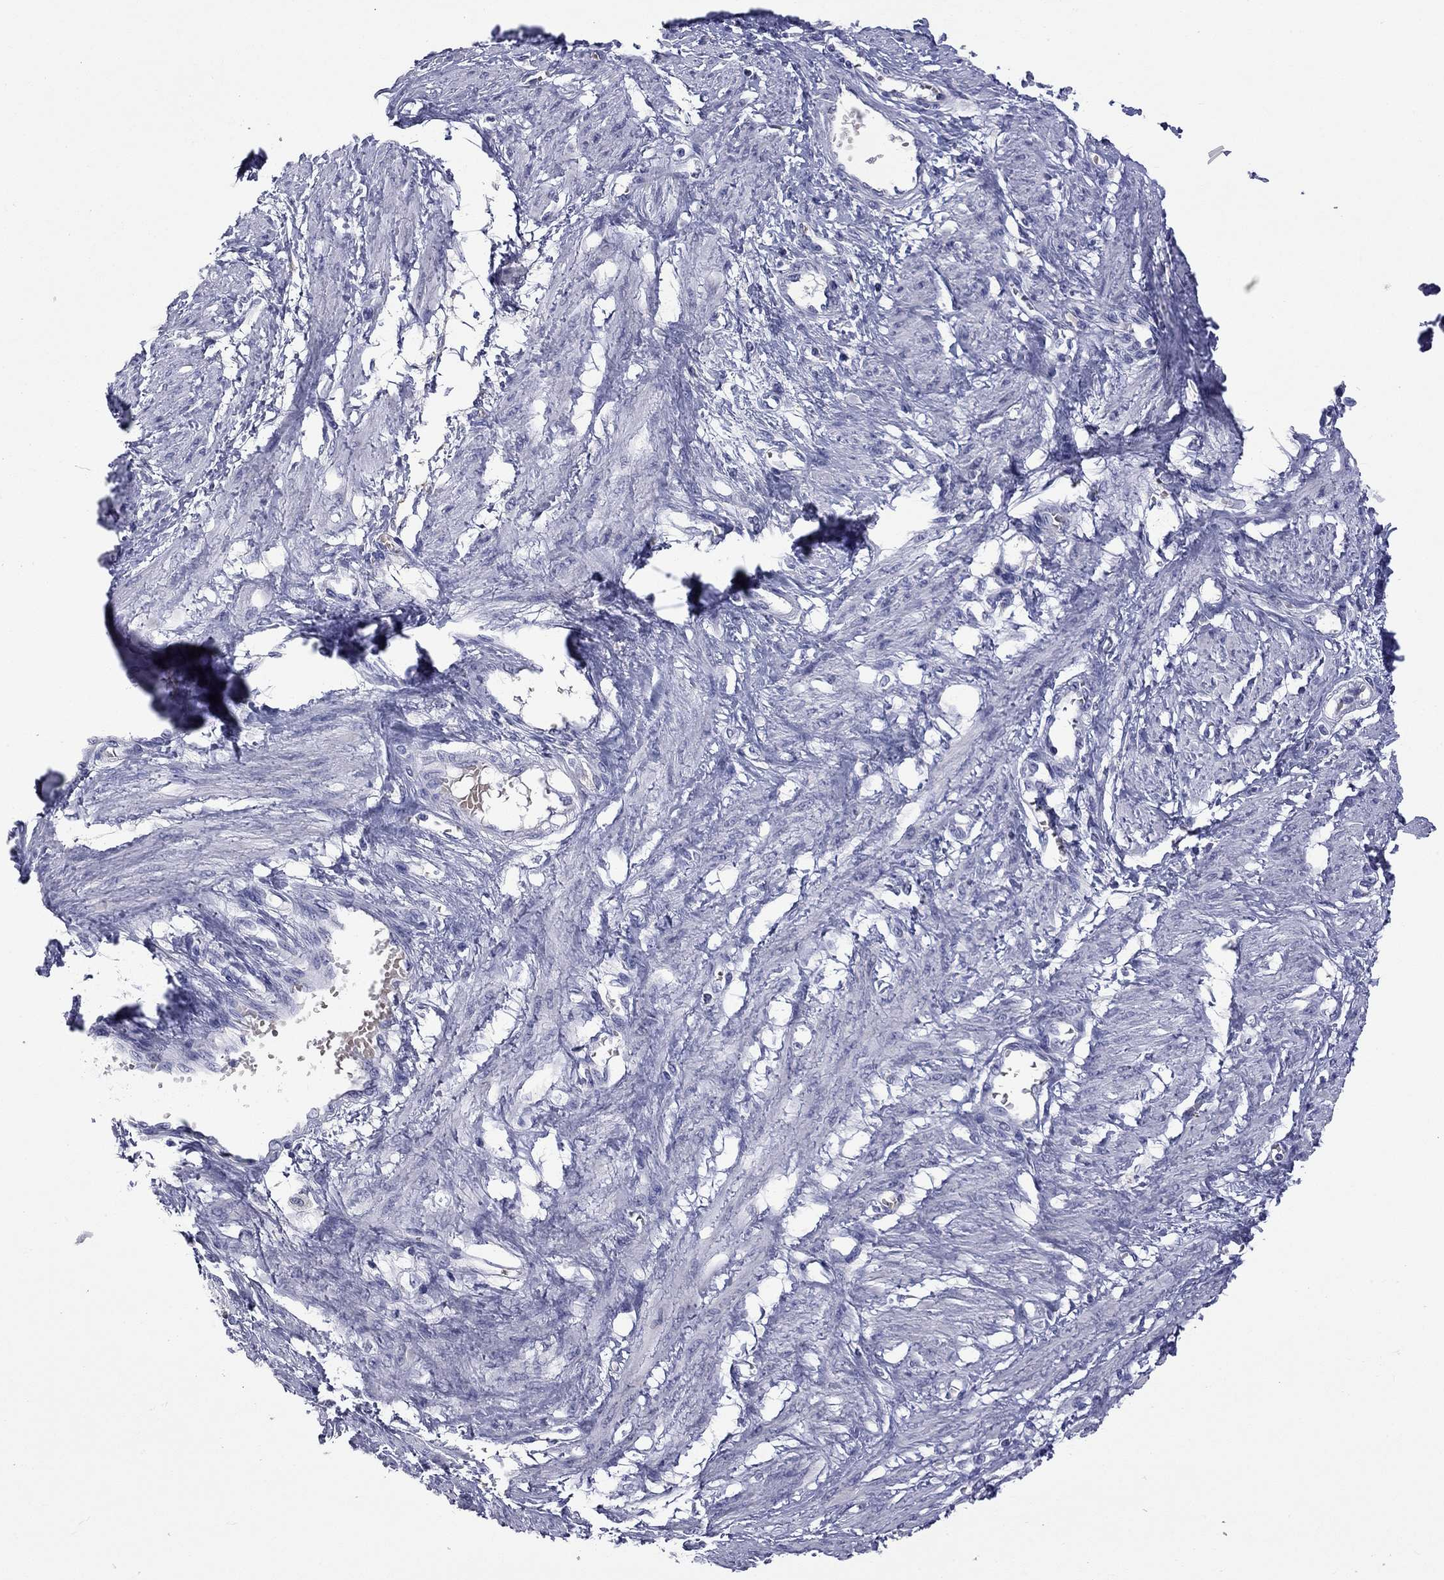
{"staining": {"intensity": "negative", "quantity": "none", "location": "none"}, "tissue": "smooth muscle", "cell_type": "Smooth muscle cells", "image_type": "normal", "snomed": [{"axis": "morphology", "description": "Normal tissue, NOS"}, {"axis": "topography", "description": "Smooth muscle"}, {"axis": "topography", "description": "Uterus"}], "caption": "An immunohistochemistry histopathology image of unremarkable smooth muscle is shown. There is no staining in smooth muscle cells of smooth muscle.", "gene": "UNC119B", "patient": {"sex": "female", "age": 39}}